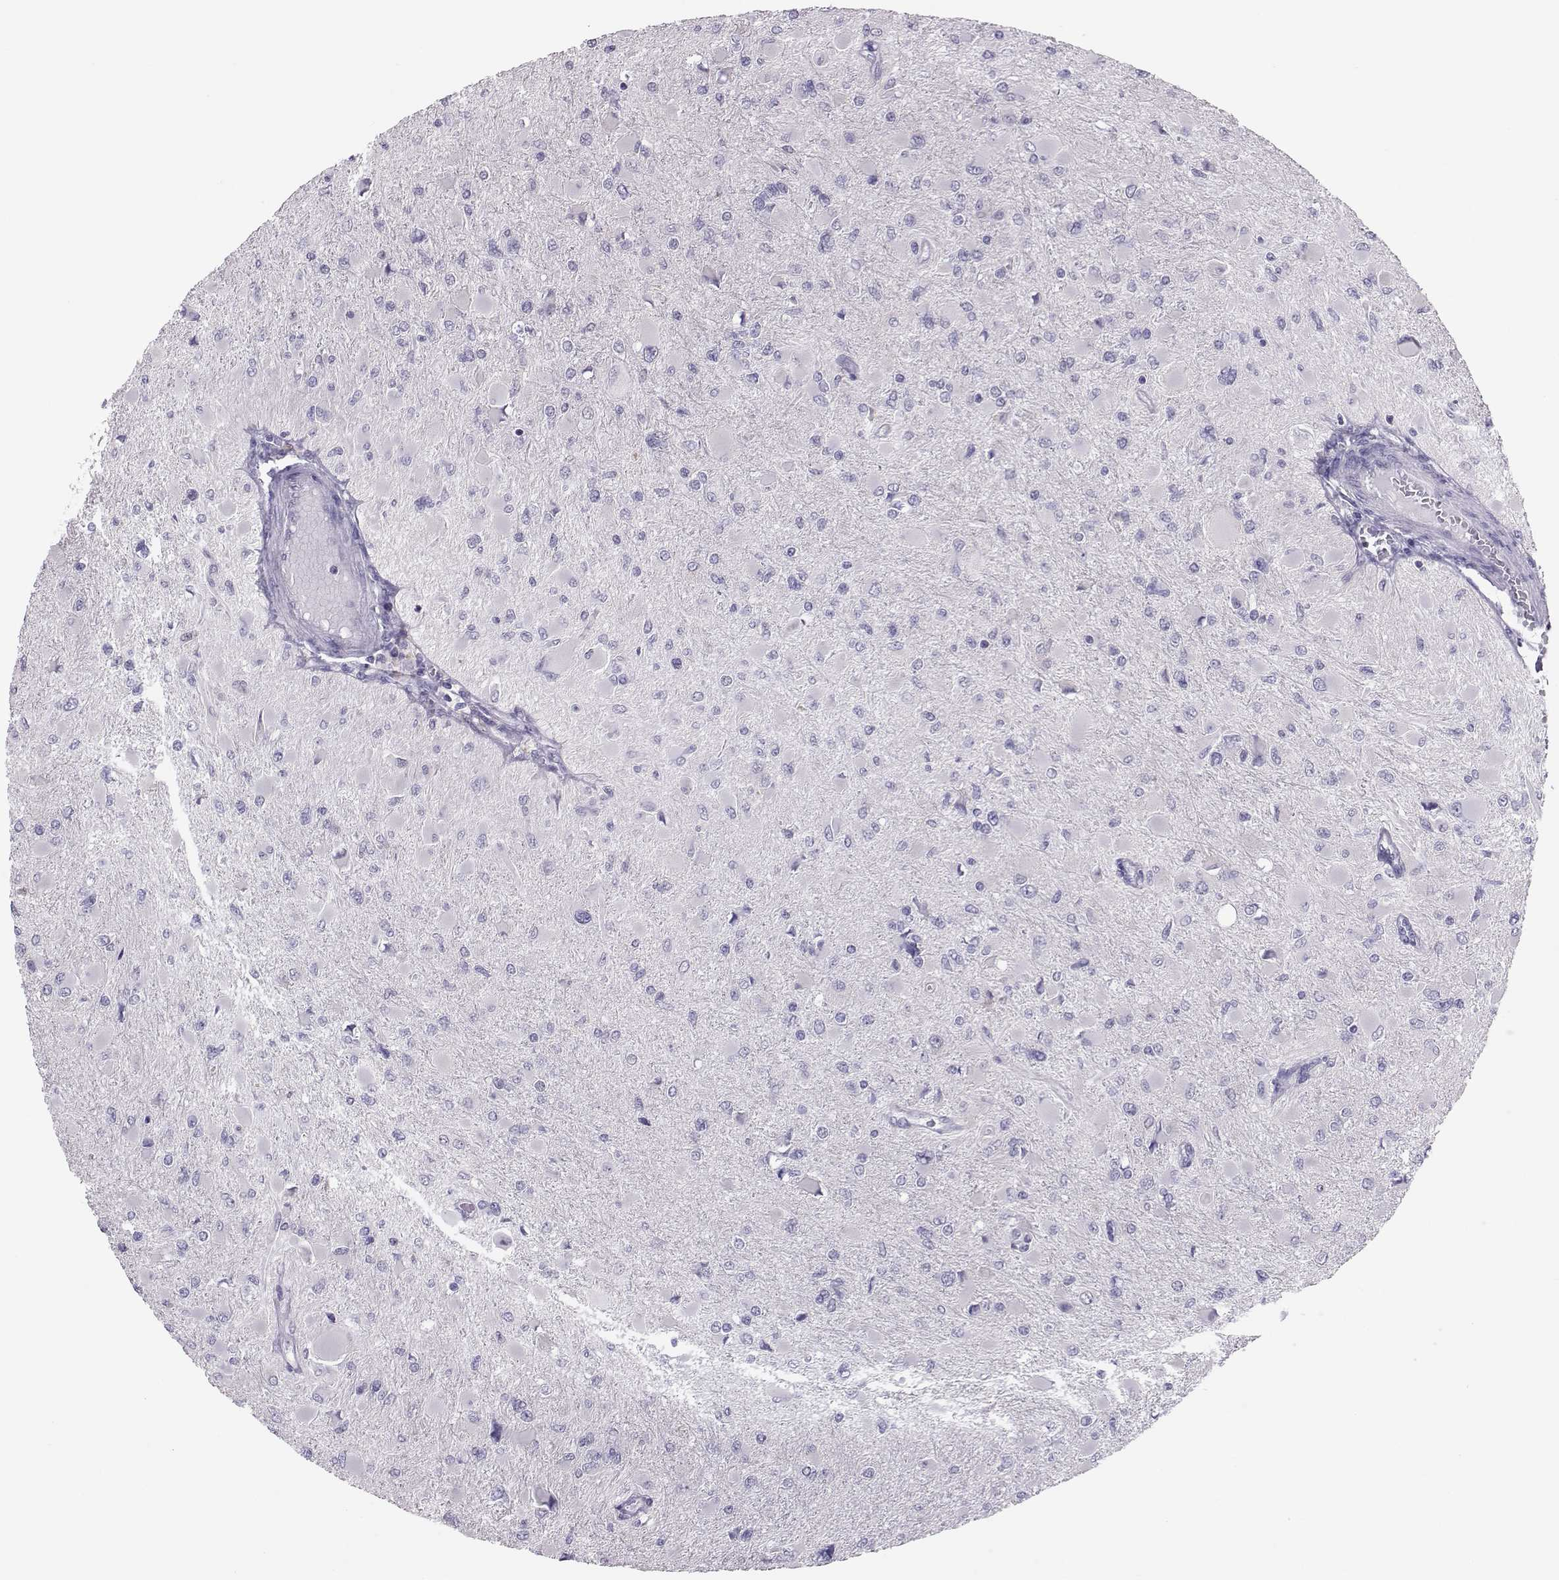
{"staining": {"intensity": "negative", "quantity": "none", "location": "none"}, "tissue": "glioma", "cell_type": "Tumor cells", "image_type": "cancer", "snomed": [{"axis": "morphology", "description": "Glioma, malignant, High grade"}, {"axis": "topography", "description": "Cerebral cortex"}], "caption": "Tumor cells are negative for brown protein staining in glioma. (Immunohistochemistry (ihc), brightfield microscopy, high magnification).", "gene": "DNAAF1", "patient": {"sex": "female", "age": 36}}